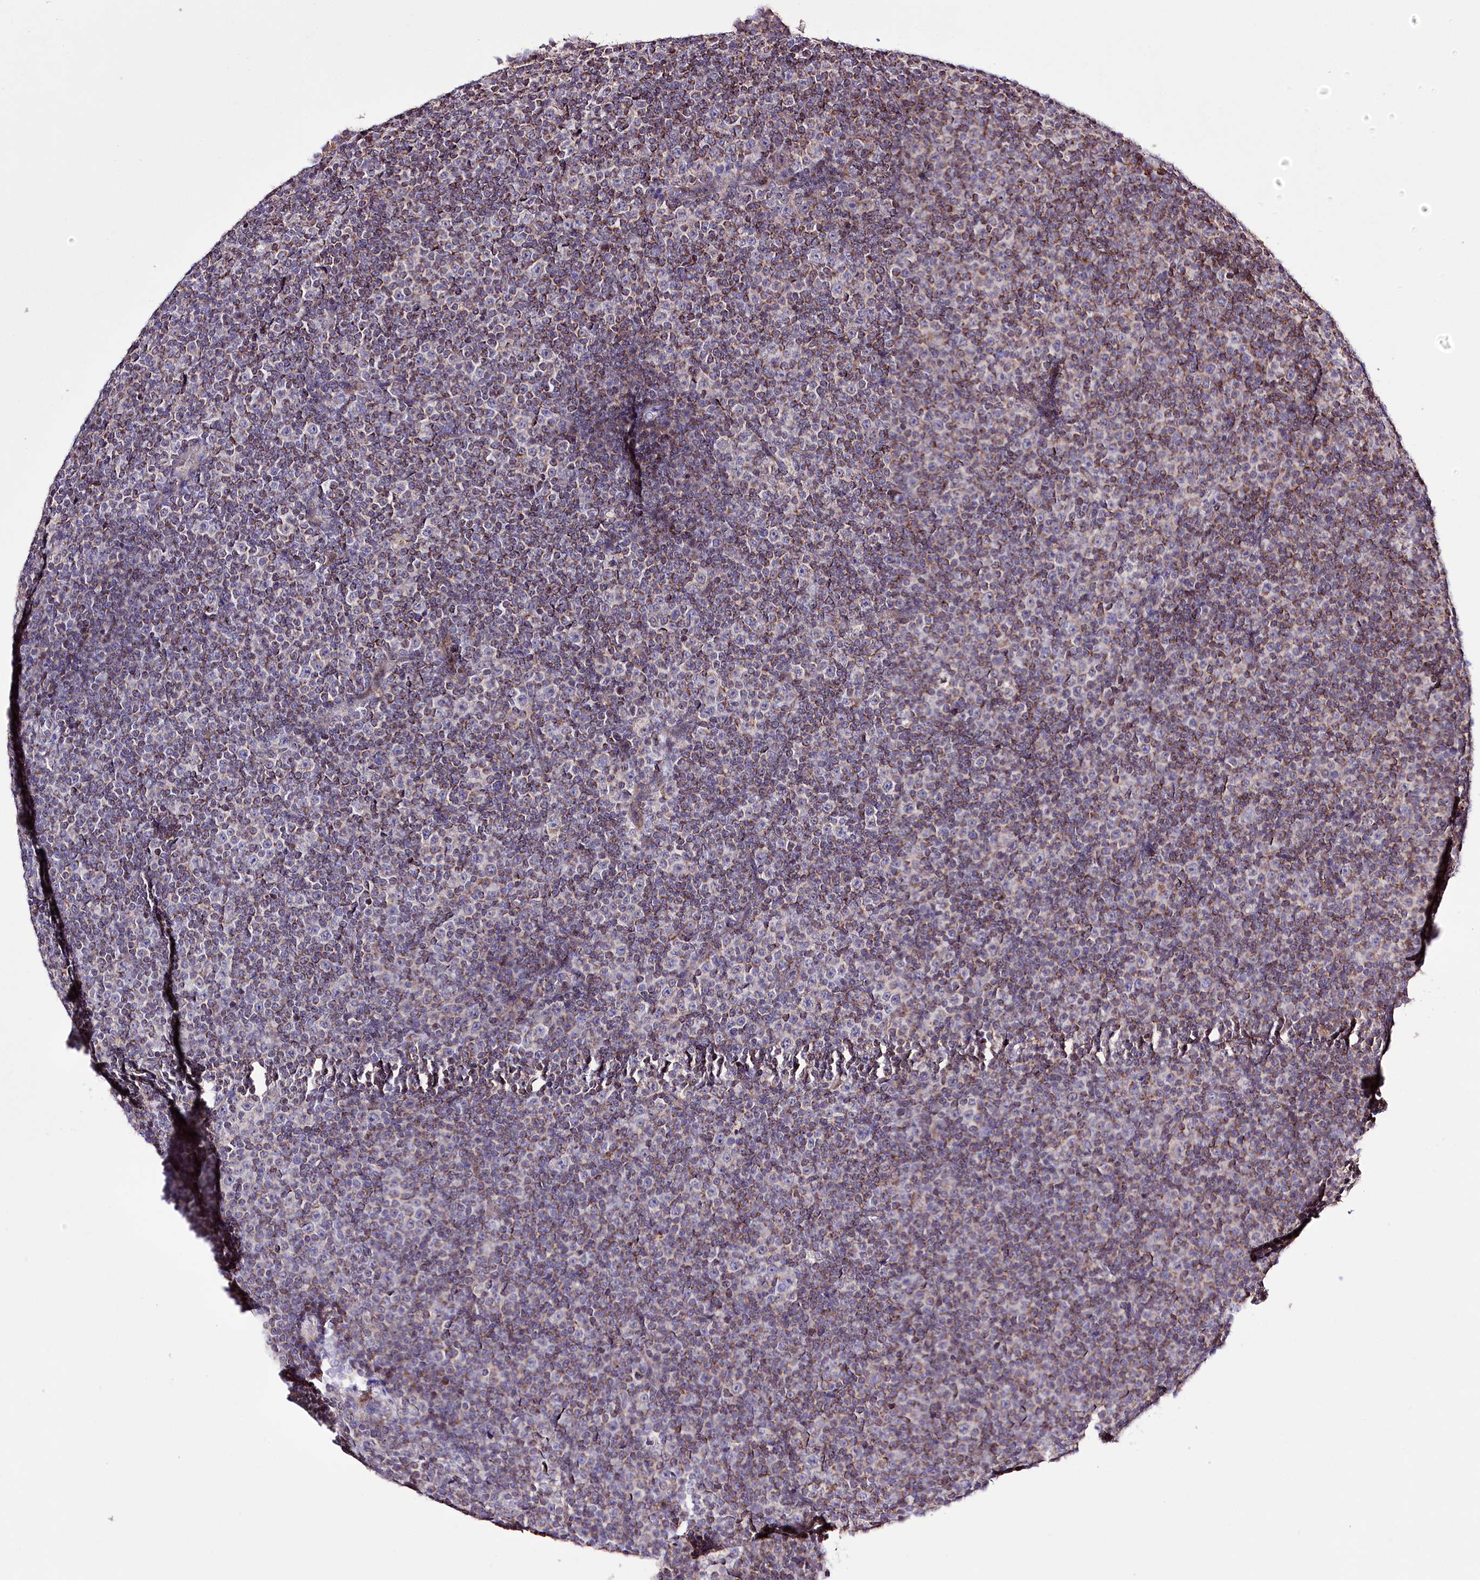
{"staining": {"intensity": "moderate", "quantity": "25%-75%", "location": "cytoplasmic/membranous"}, "tissue": "lymphoma", "cell_type": "Tumor cells", "image_type": "cancer", "snomed": [{"axis": "morphology", "description": "Malignant lymphoma, non-Hodgkin's type, Low grade"}, {"axis": "topography", "description": "Lymph node"}], "caption": "Approximately 25%-75% of tumor cells in human malignant lymphoma, non-Hodgkin's type (low-grade) exhibit moderate cytoplasmic/membranous protein positivity as visualized by brown immunohistochemical staining.", "gene": "ATE1", "patient": {"sex": "female", "age": 67}}